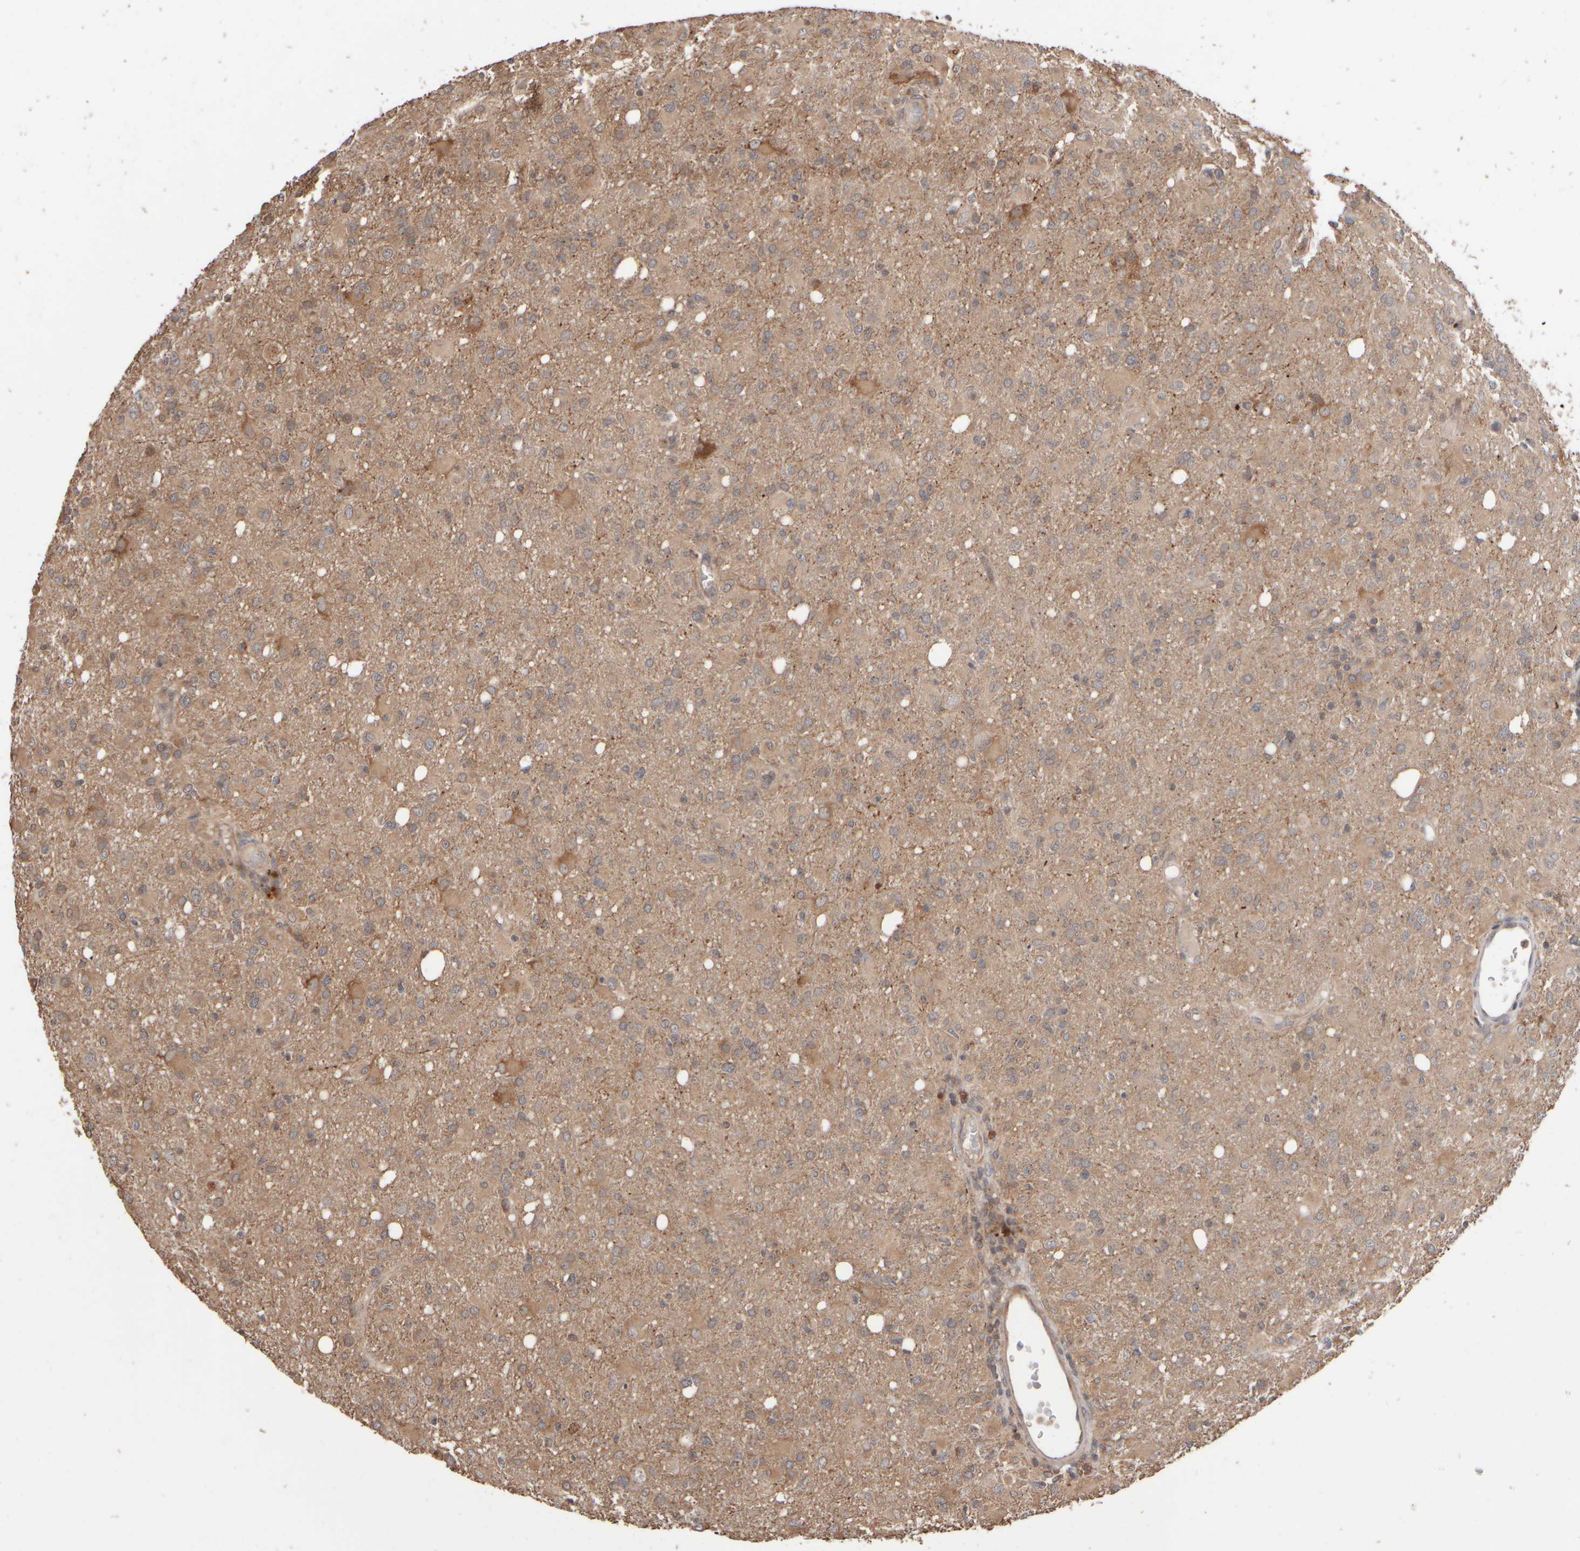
{"staining": {"intensity": "weak", "quantity": ">75%", "location": "cytoplasmic/membranous"}, "tissue": "glioma", "cell_type": "Tumor cells", "image_type": "cancer", "snomed": [{"axis": "morphology", "description": "Glioma, malignant, High grade"}, {"axis": "topography", "description": "Brain"}], "caption": "A low amount of weak cytoplasmic/membranous expression is present in about >75% of tumor cells in high-grade glioma (malignant) tissue. (IHC, brightfield microscopy, high magnification).", "gene": "ABHD11", "patient": {"sex": "female", "age": 57}}